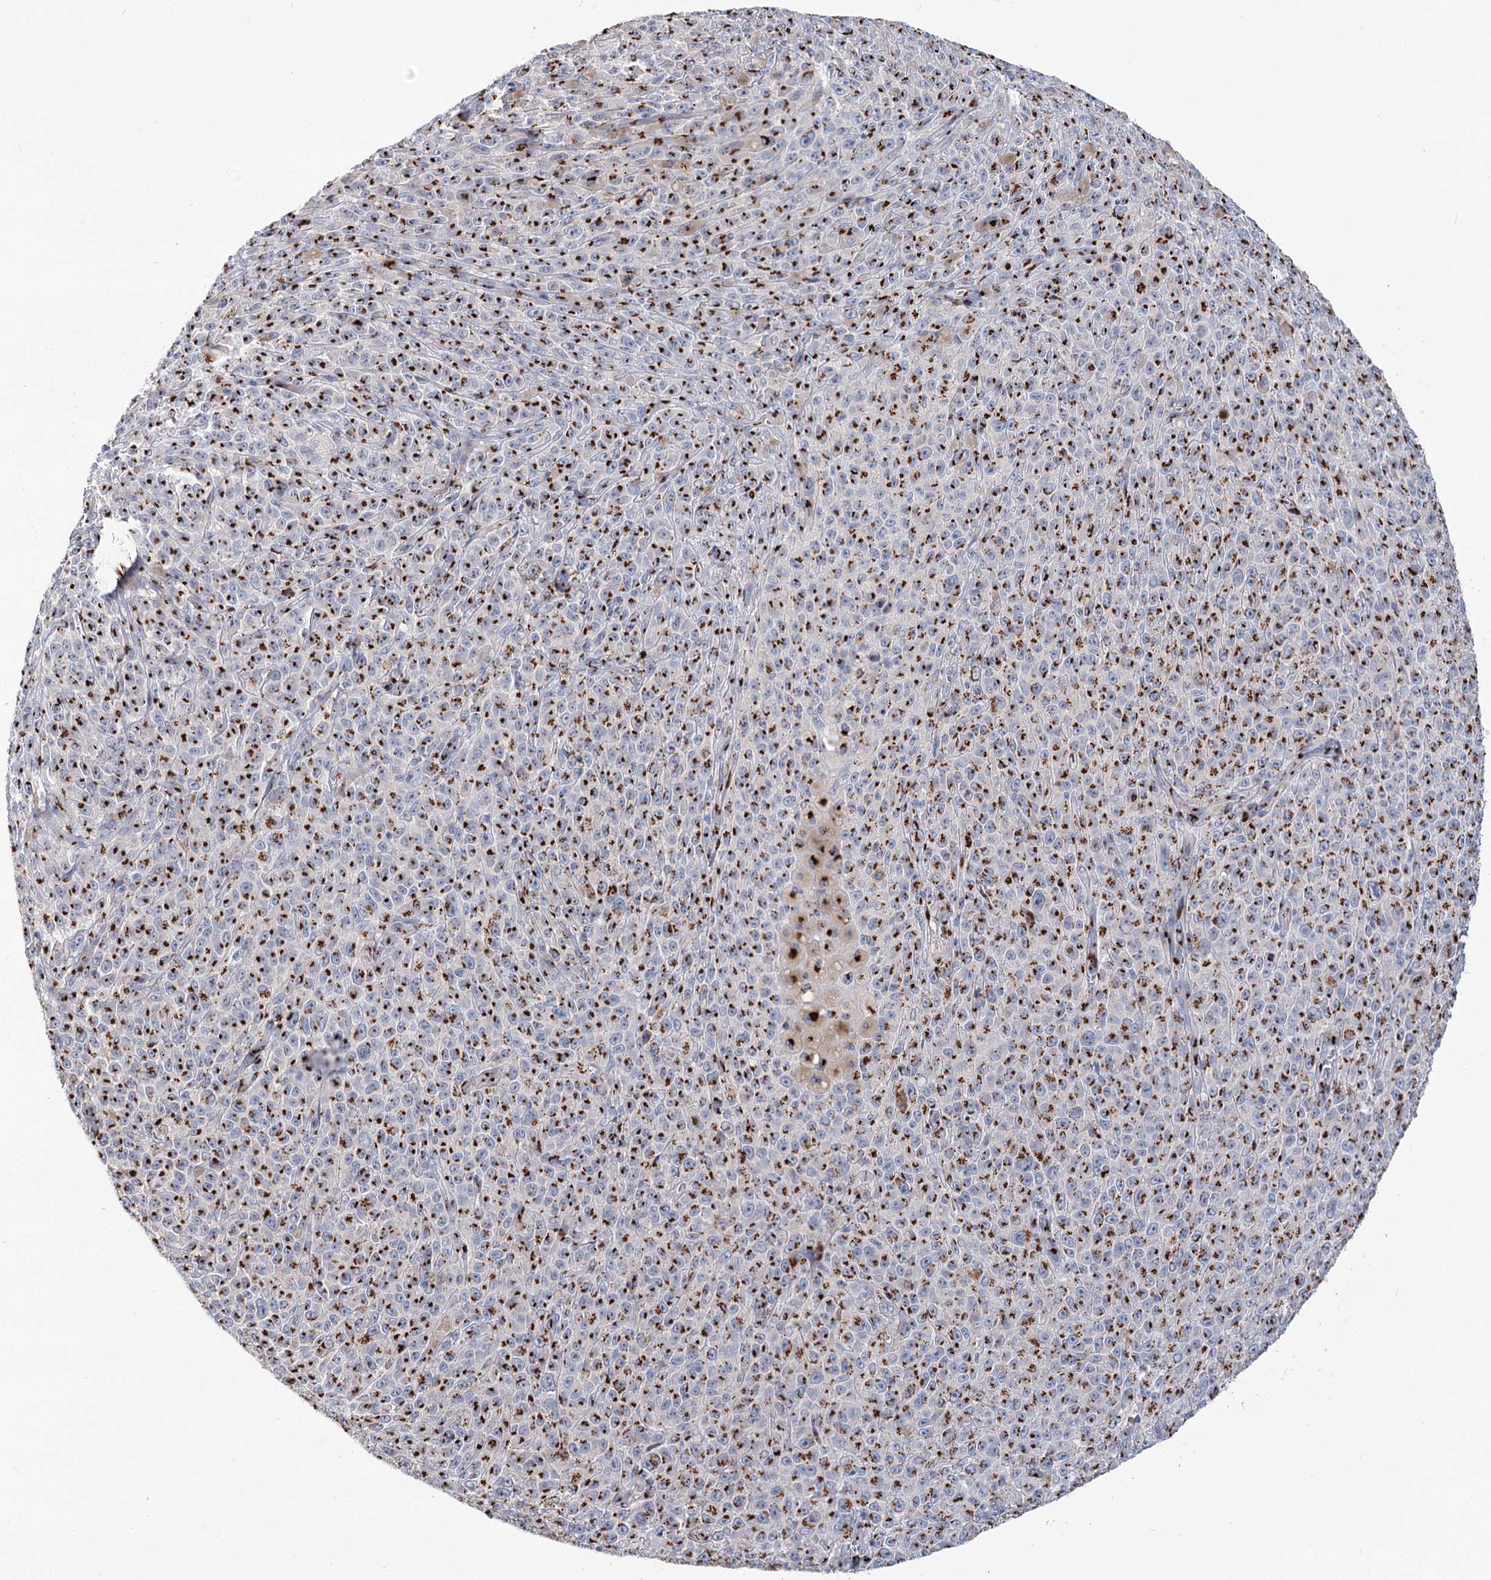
{"staining": {"intensity": "strong", "quantity": ">75%", "location": "cytoplasmic/membranous"}, "tissue": "melanoma", "cell_type": "Tumor cells", "image_type": "cancer", "snomed": [{"axis": "morphology", "description": "Malignant melanoma, NOS"}, {"axis": "topography", "description": "Skin"}], "caption": "Tumor cells show strong cytoplasmic/membranous positivity in about >75% of cells in malignant melanoma.", "gene": "TMEM165", "patient": {"sex": "female", "age": 82}}